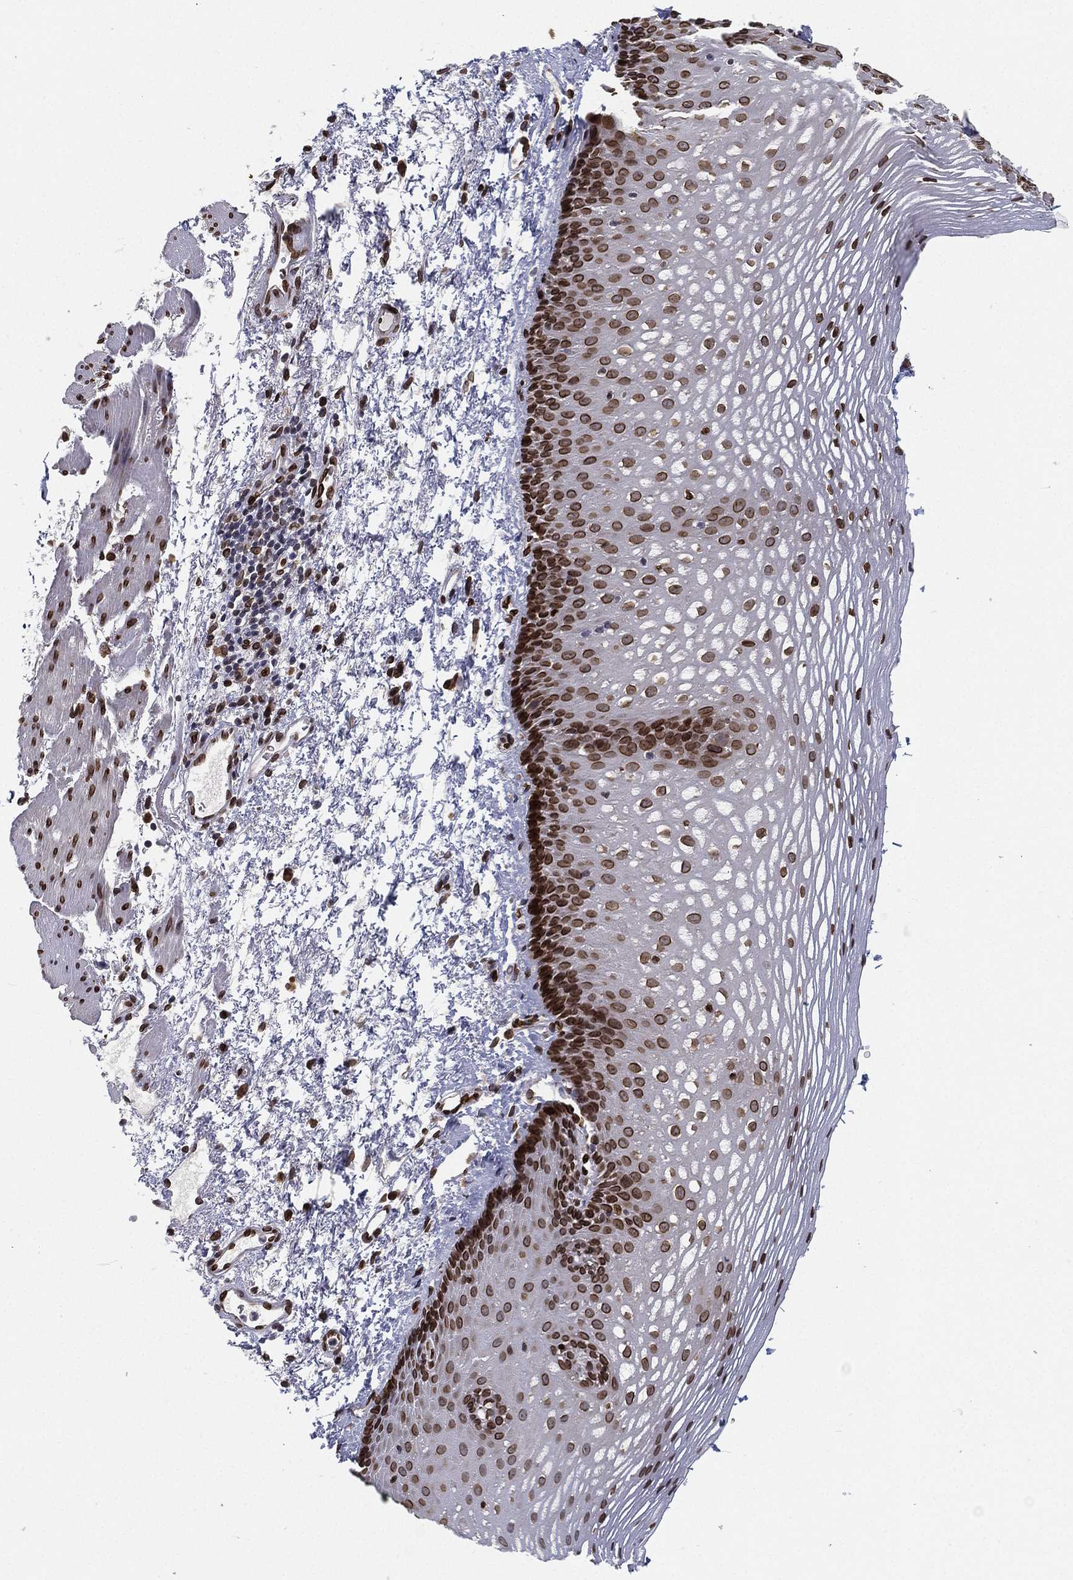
{"staining": {"intensity": "strong", "quantity": "25%-75%", "location": "cytoplasmic/membranous,nuclear"}, "tissue": "esophagus", "cell_type": "Squamous epithelial cells", "image_type": "normal", "snomed": [{"axis": "morphology", "description": "Normal tissue, NOS"}, {"axis": "topography", "description": "Esophagus"}], "caption": "Esophagus stained with a brown dye reveals strong cytoplasmic/membranous,nuclear positive staining in about 25%-75% of squamous epithelial cells.", "gene": "PALB2", "patient": {"sex": "male", "age": 76}}